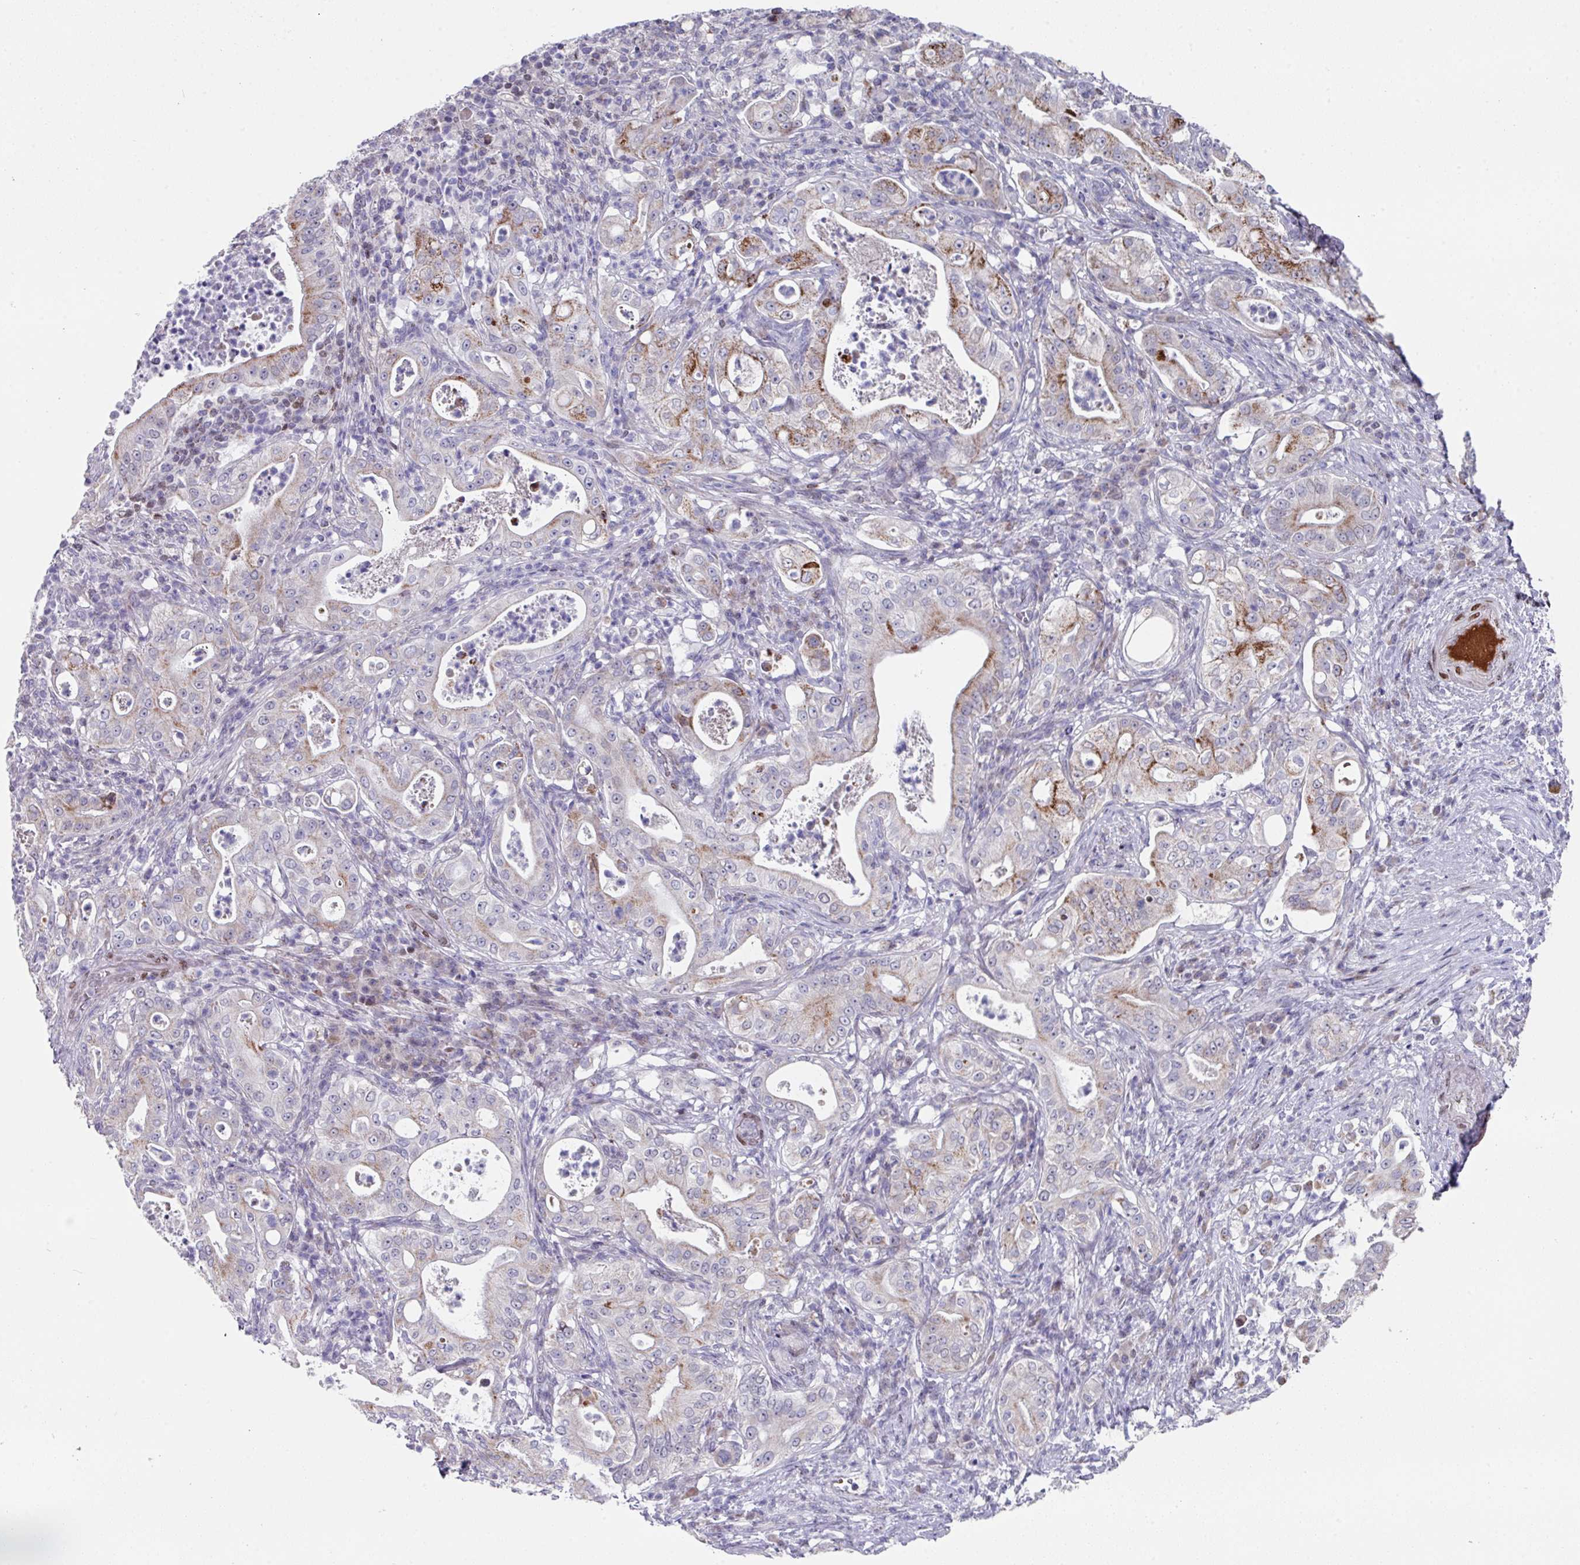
{"staining": {"intensity": "moderate", "quantity": "<25%", "location": "cytoplasmic/membranous"}, "tissue": "pancreatic cancer", "cell_type": "Tumor cells", "image_type": "cancer", "snomed": [{"axis": "morphology", "description": "Adenocarcinoma, NOS"}, {"axis": "topography", "description": "Pancreas"}], "caption": "Human adenocarcinoma (pancreatic) stained for a protein (brown) shows moderate cytoplasmic/membranous positive expression in about <25% of tumor cells.", "gene": "CBX7", "patient": {"sex": "male", "age": 71}}